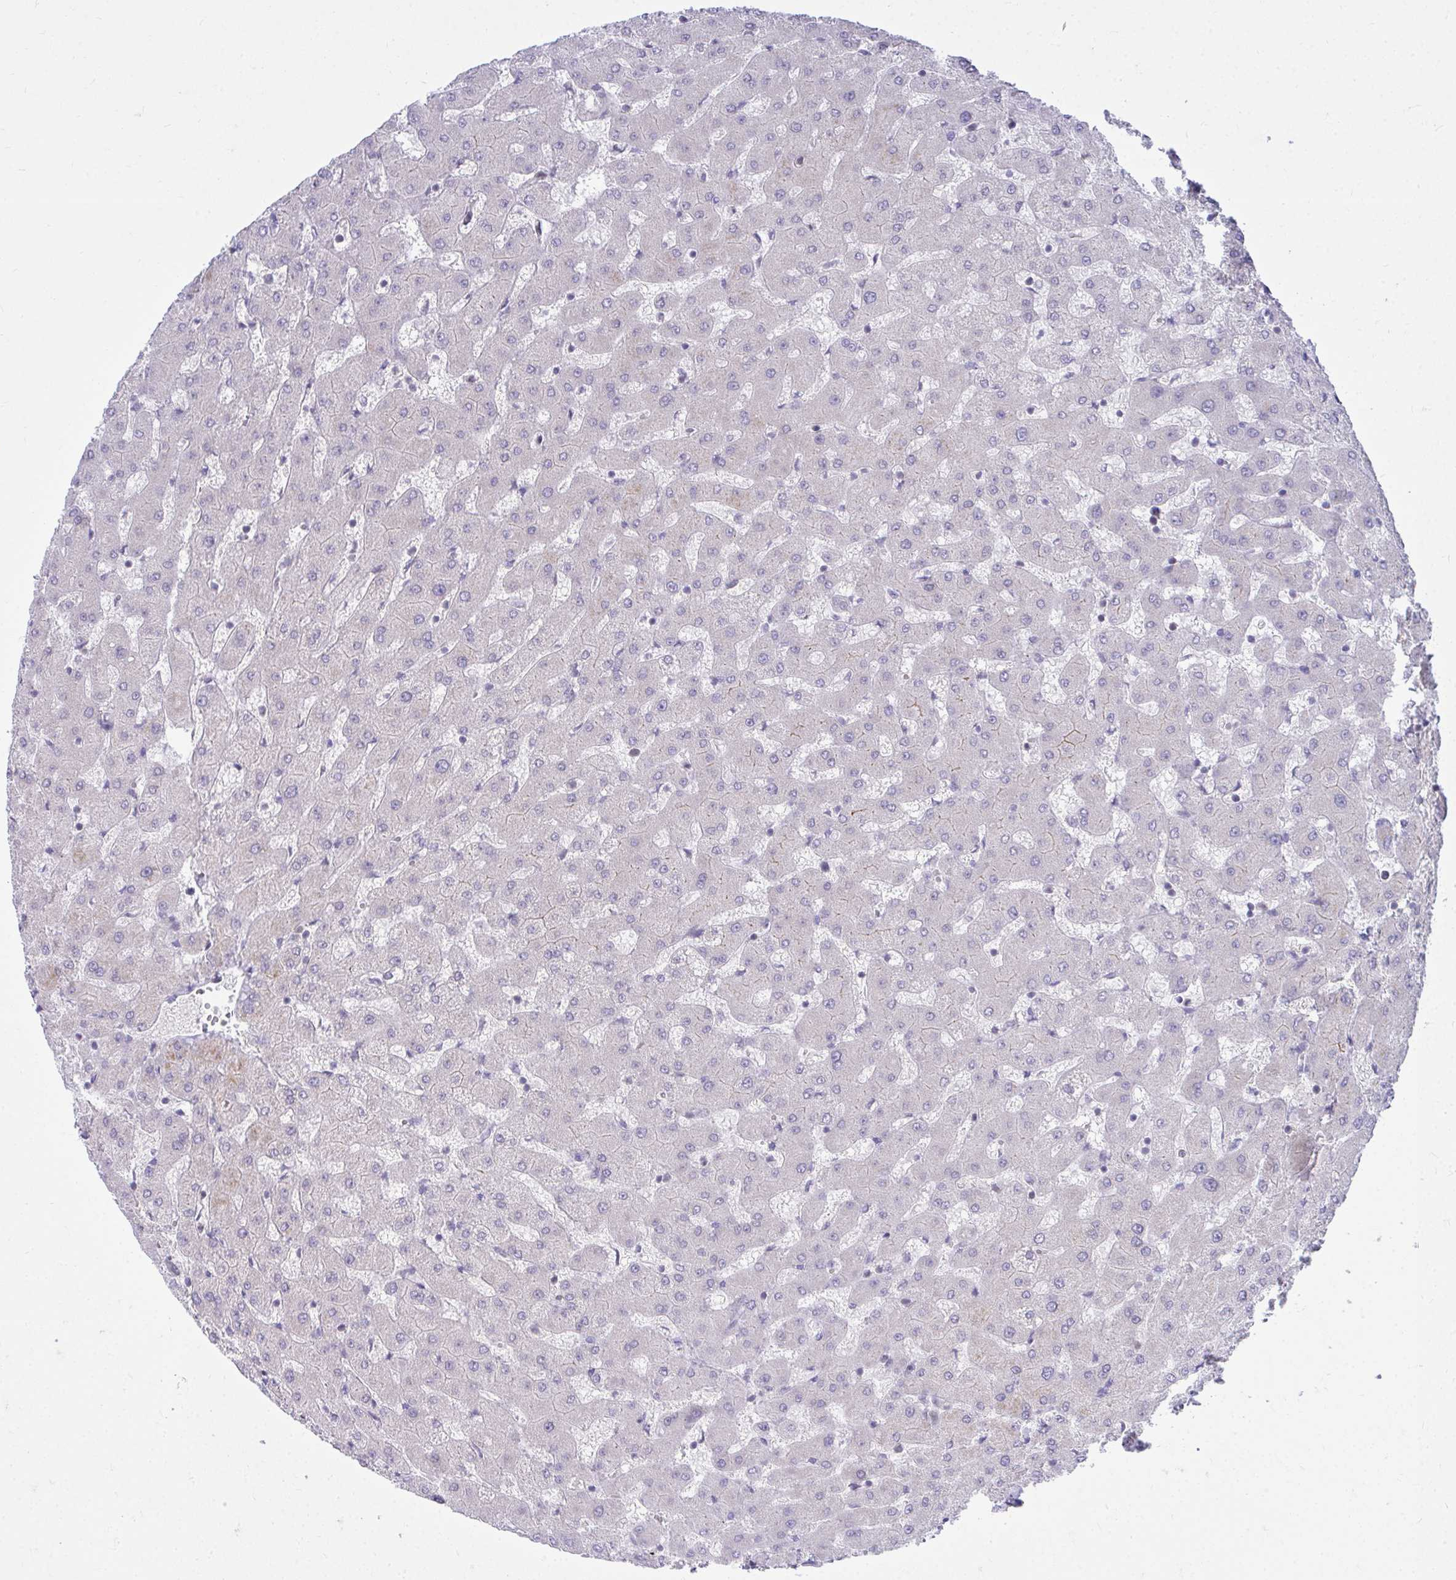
{"staining": {"intensity": "negative", "quantity": "none", "location": "none"}, "tissue": "liver", "cell_type": "Cholangiocytes", "image_type": "normal", "snomed": [{"axis": "morphology", "description": "Normal tissue, NOS"}, {"axis": "topography", "description": "Liver"}], "caption": "The photomicrograph demonstrates no staining of cholangiocytes in normal liver. (DAB immunohistochemistry, high magnification).", "gene": "OR7A5", "patient": {"sex": "female", "age": 63}}